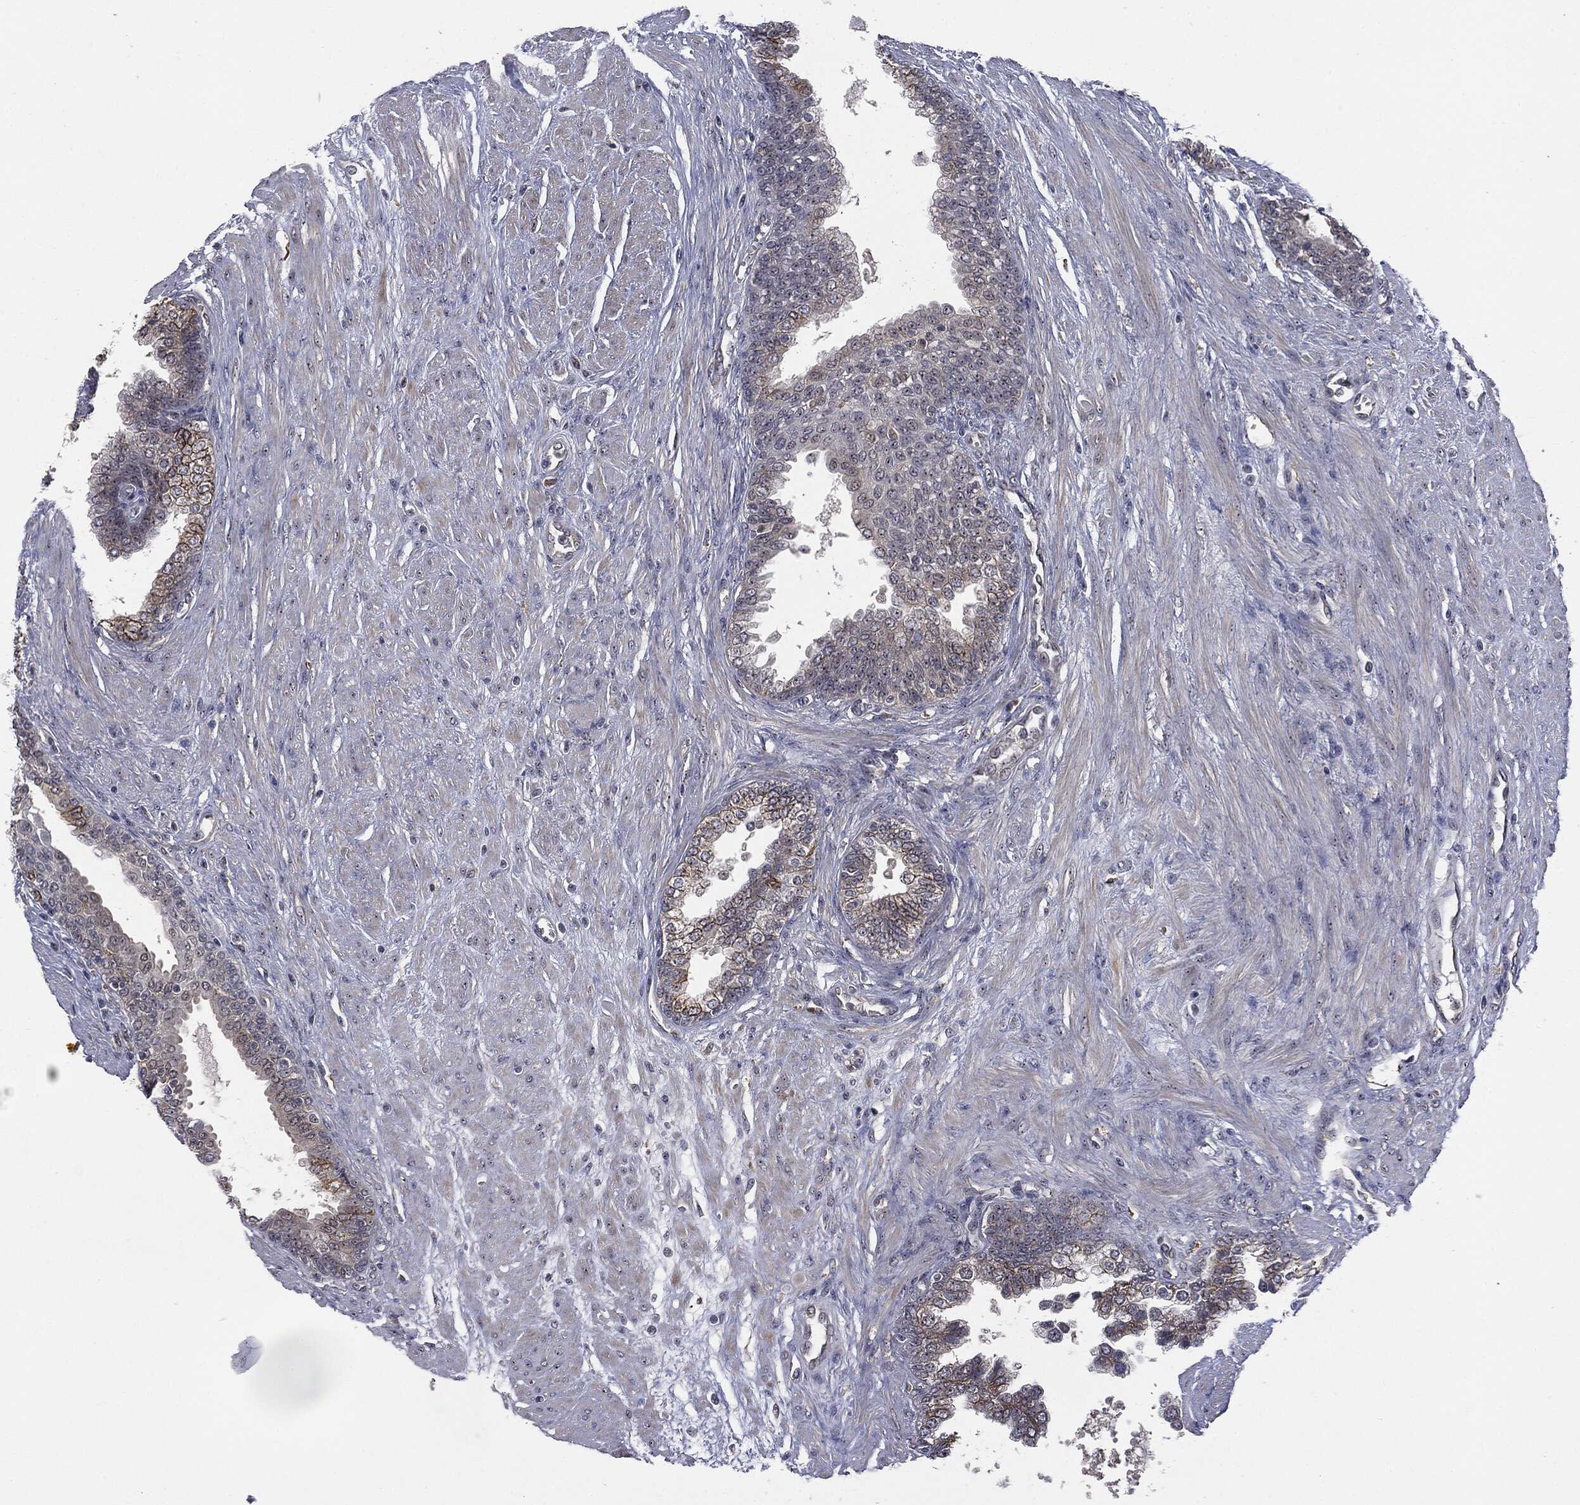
{"staining": {"intensity": "strong", "quantity": "<25%", "location": "cytoplasmic/membranous"}, "tissue": "prostate cancer", "cell_type": "Tumor cells", "image_type": "cancer", "snomed": [{"axis": "morphology", "description": "Adenocarcinoma, NOS"}, {"axis": "topography", "description": "Prostate and seminal vesicle, NOS"}, {"axis": "topography", "description": "Prostate"}], "caption": "Immunohistochemical staining of prostate adenocarcinoma exhibits medium levels of strong cytoplasmic/membranous positivity in approximately <25% of tumor cells. The staining was performed using DAB to visualize the protein expression in brown, while the nuclei were stained in blue with hematoxylin (Magnification: 20x).", "gene": "TRMT1L", "patient": {"sex": "male", "age": 62}}